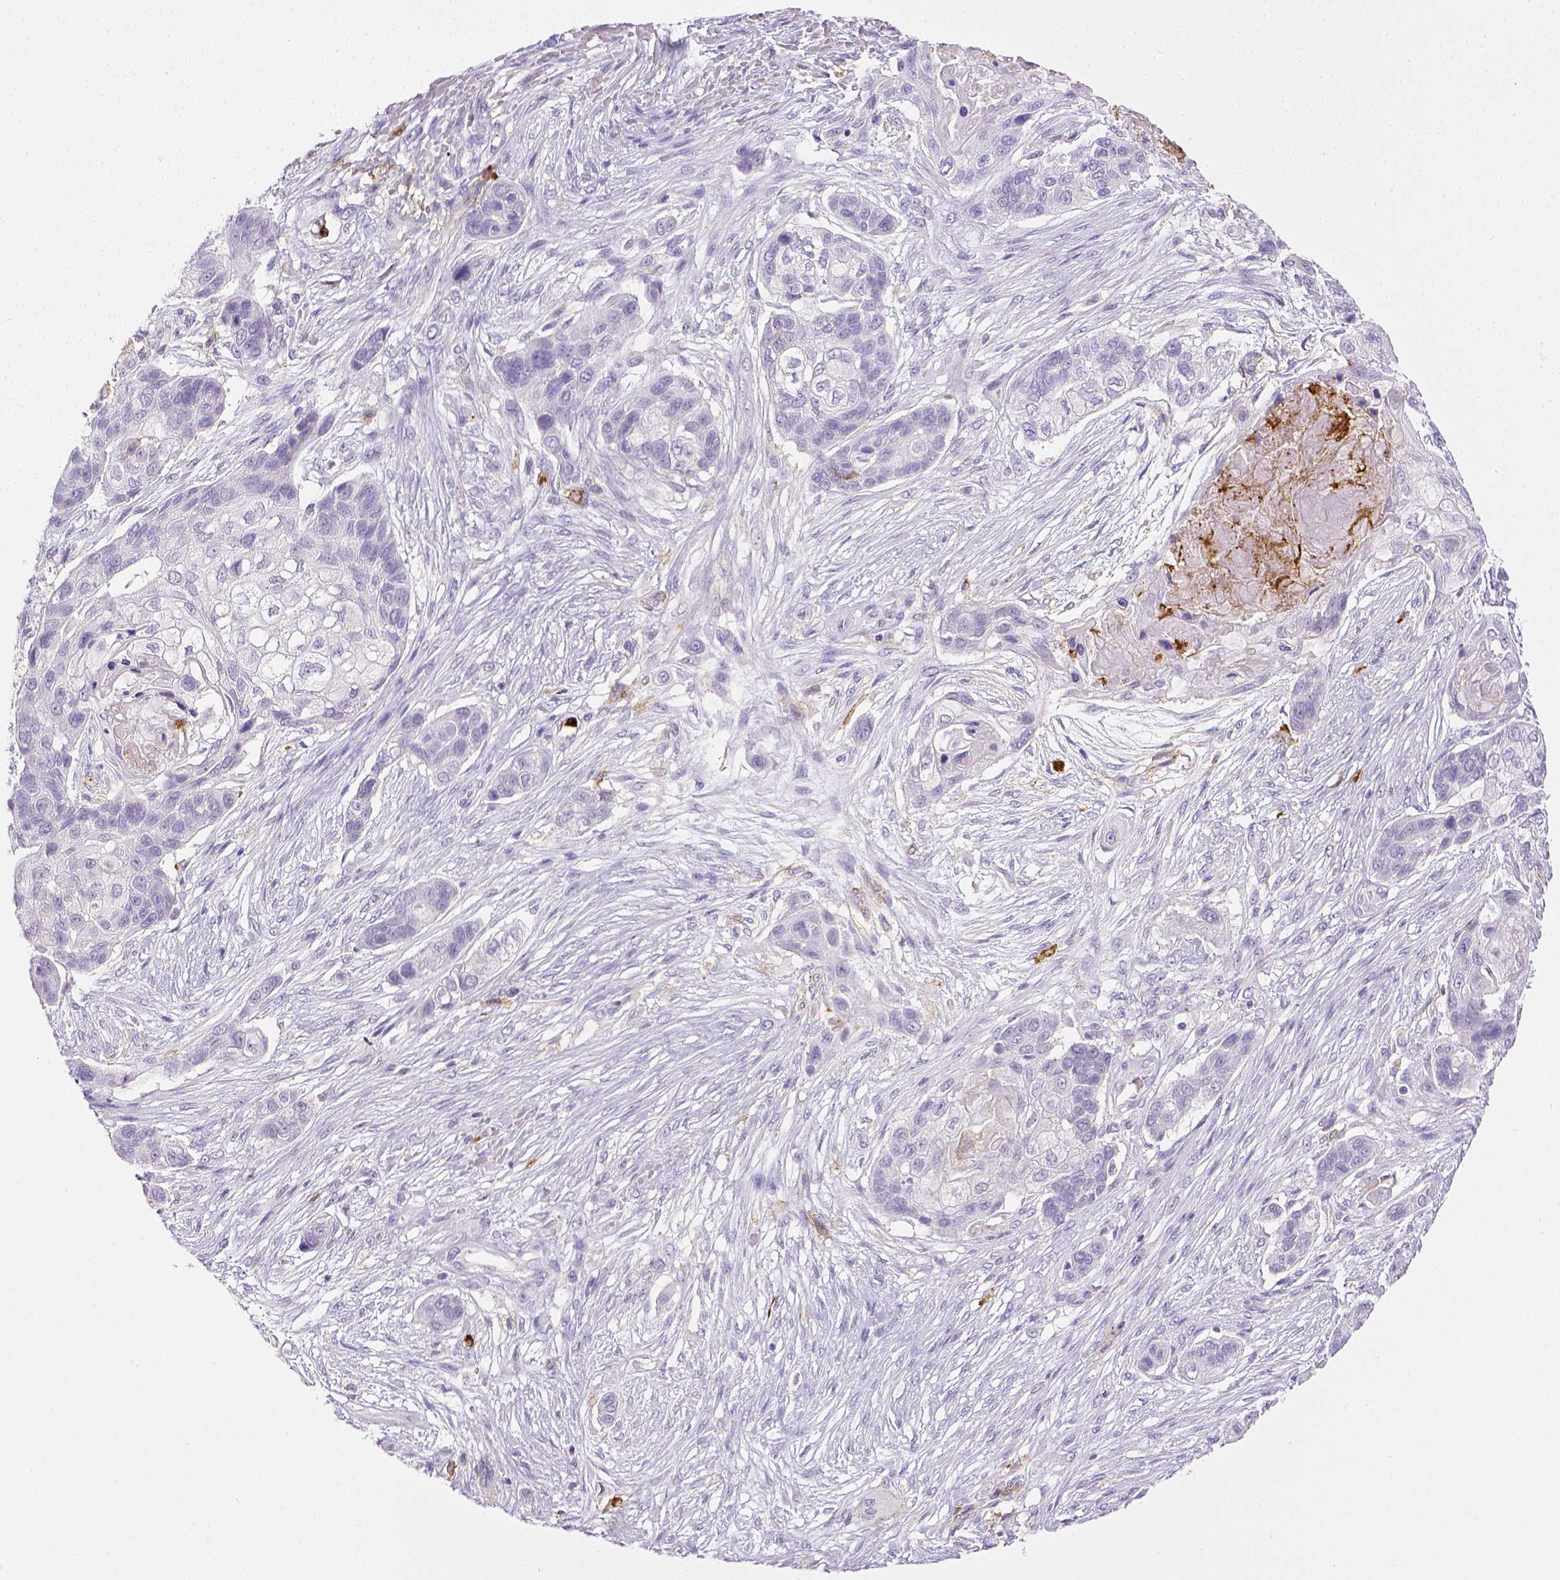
{"staining": {"intensity": "negative", "quantity": "none", "location": "none"}, "tissue": "lung cancer", "cell_type": "Tumor cells", "image_type": "cancer", "snomed": [{"axis": "morphology", "description": "Squamous cell carcinoma, NOS"}, {"axis": "topography", "description": "Lung"}], "caption": "Immunohistochemistry (IHC) histopathology image of squamous cell carcinoma (lung) stained for a protein (brown), which demonstrates no staining in tumor cells.", "gene": "ITGAM", "patient": {"sex": "male", "age": 69}}